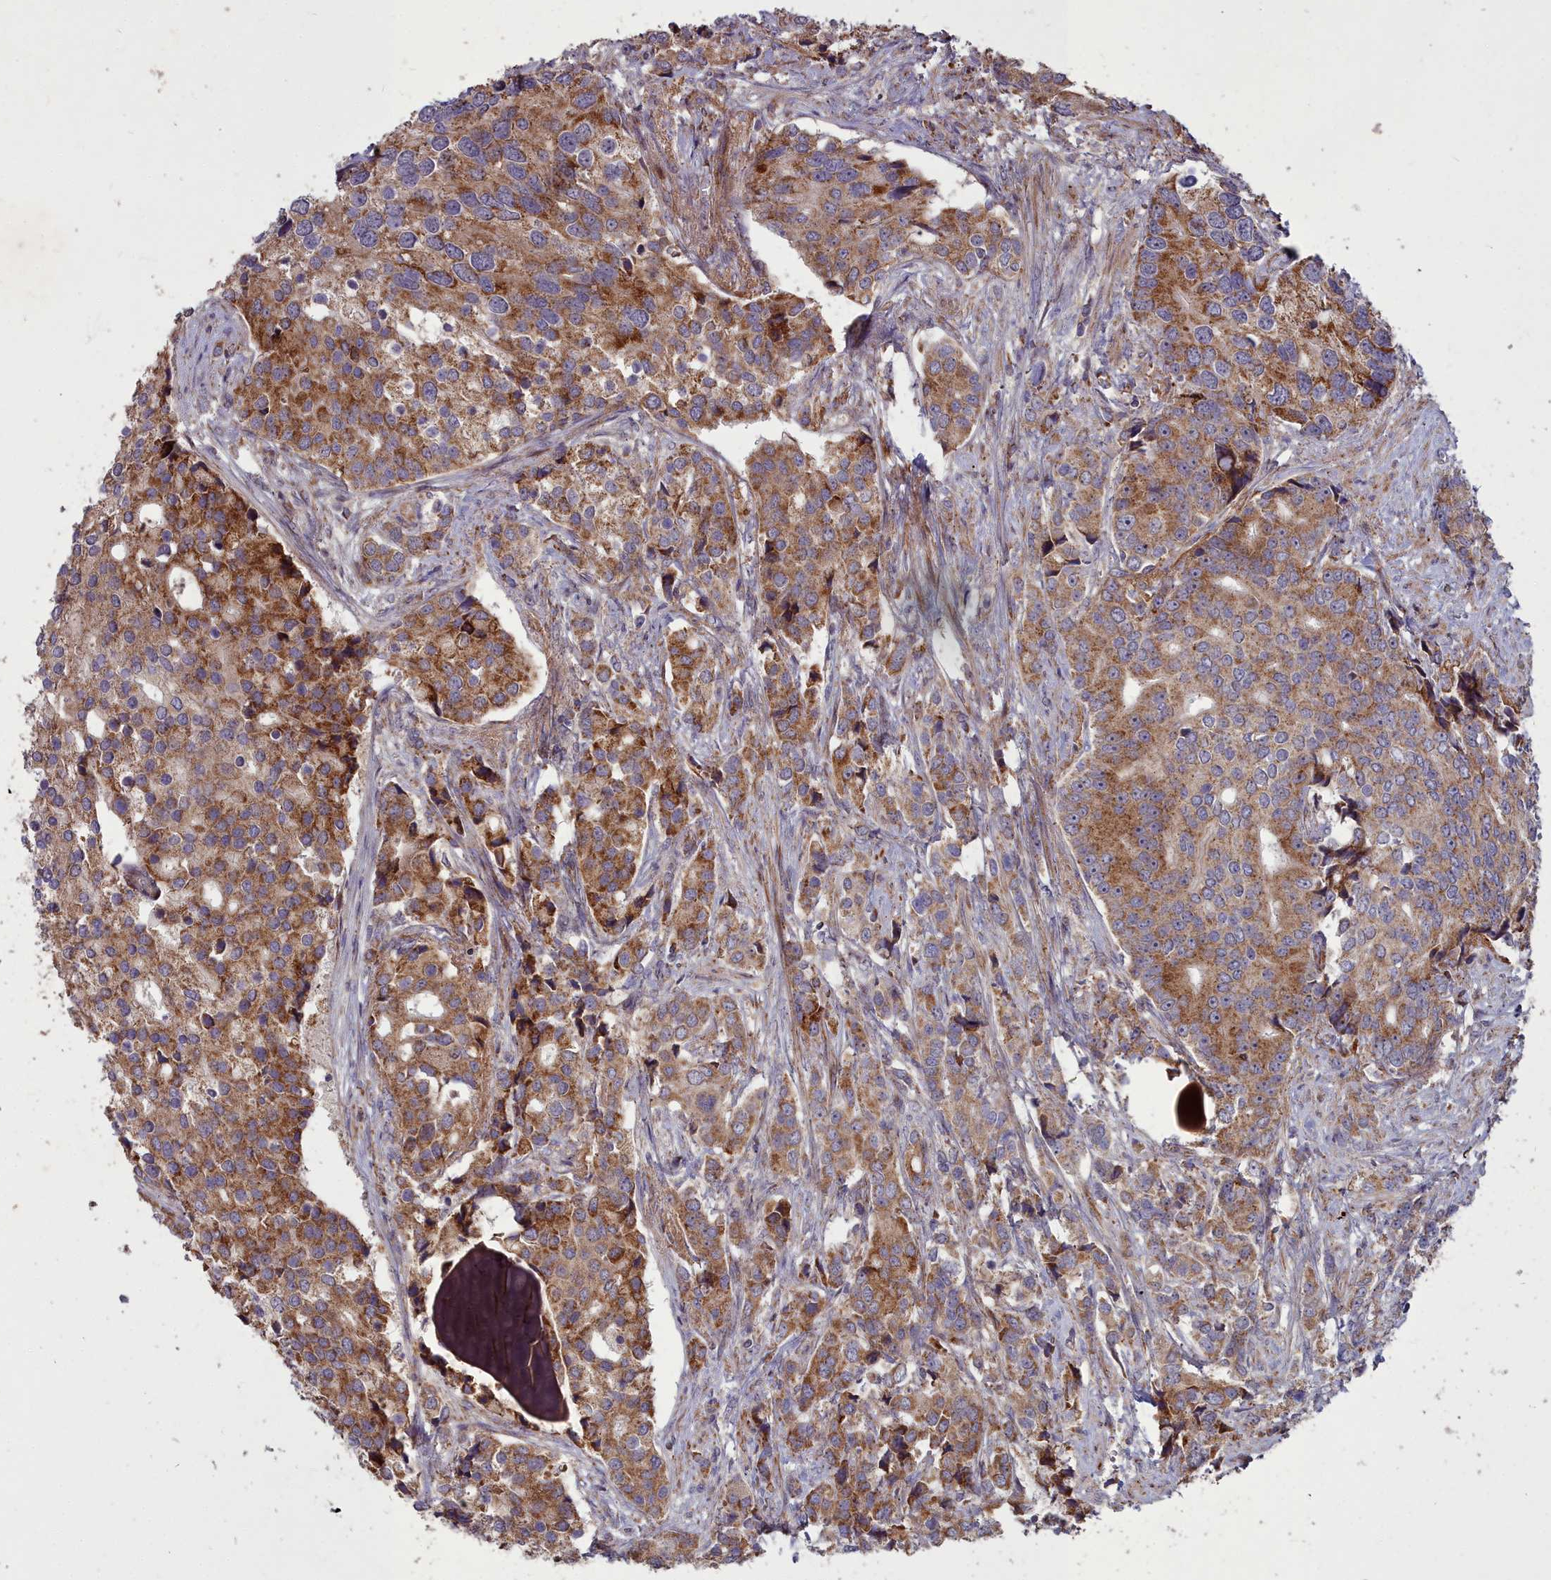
{"staining": {"intensity": "moderate", "quantity": "25%-75%", "location": "cytoplasmic/membranous"}, "tissue": "prostate cancer", "cell_type": "Tumor cells", "image_type": "cancer", "snomed": [{"axis": "morphology", "description": "Adenocarcinoma, High grade"}, {"axis": "topography", "description": "Prostate"}], "caption": "Immunohistochemical staining of adenocarcinoma (high-grade) (prostate) reveals medium levels of moderate cytoplasmic/membranous positivity in approximately 25%-75% of tumor cells.", "gene": "COX11", "patient": {"sex": "male", "age": 62}}